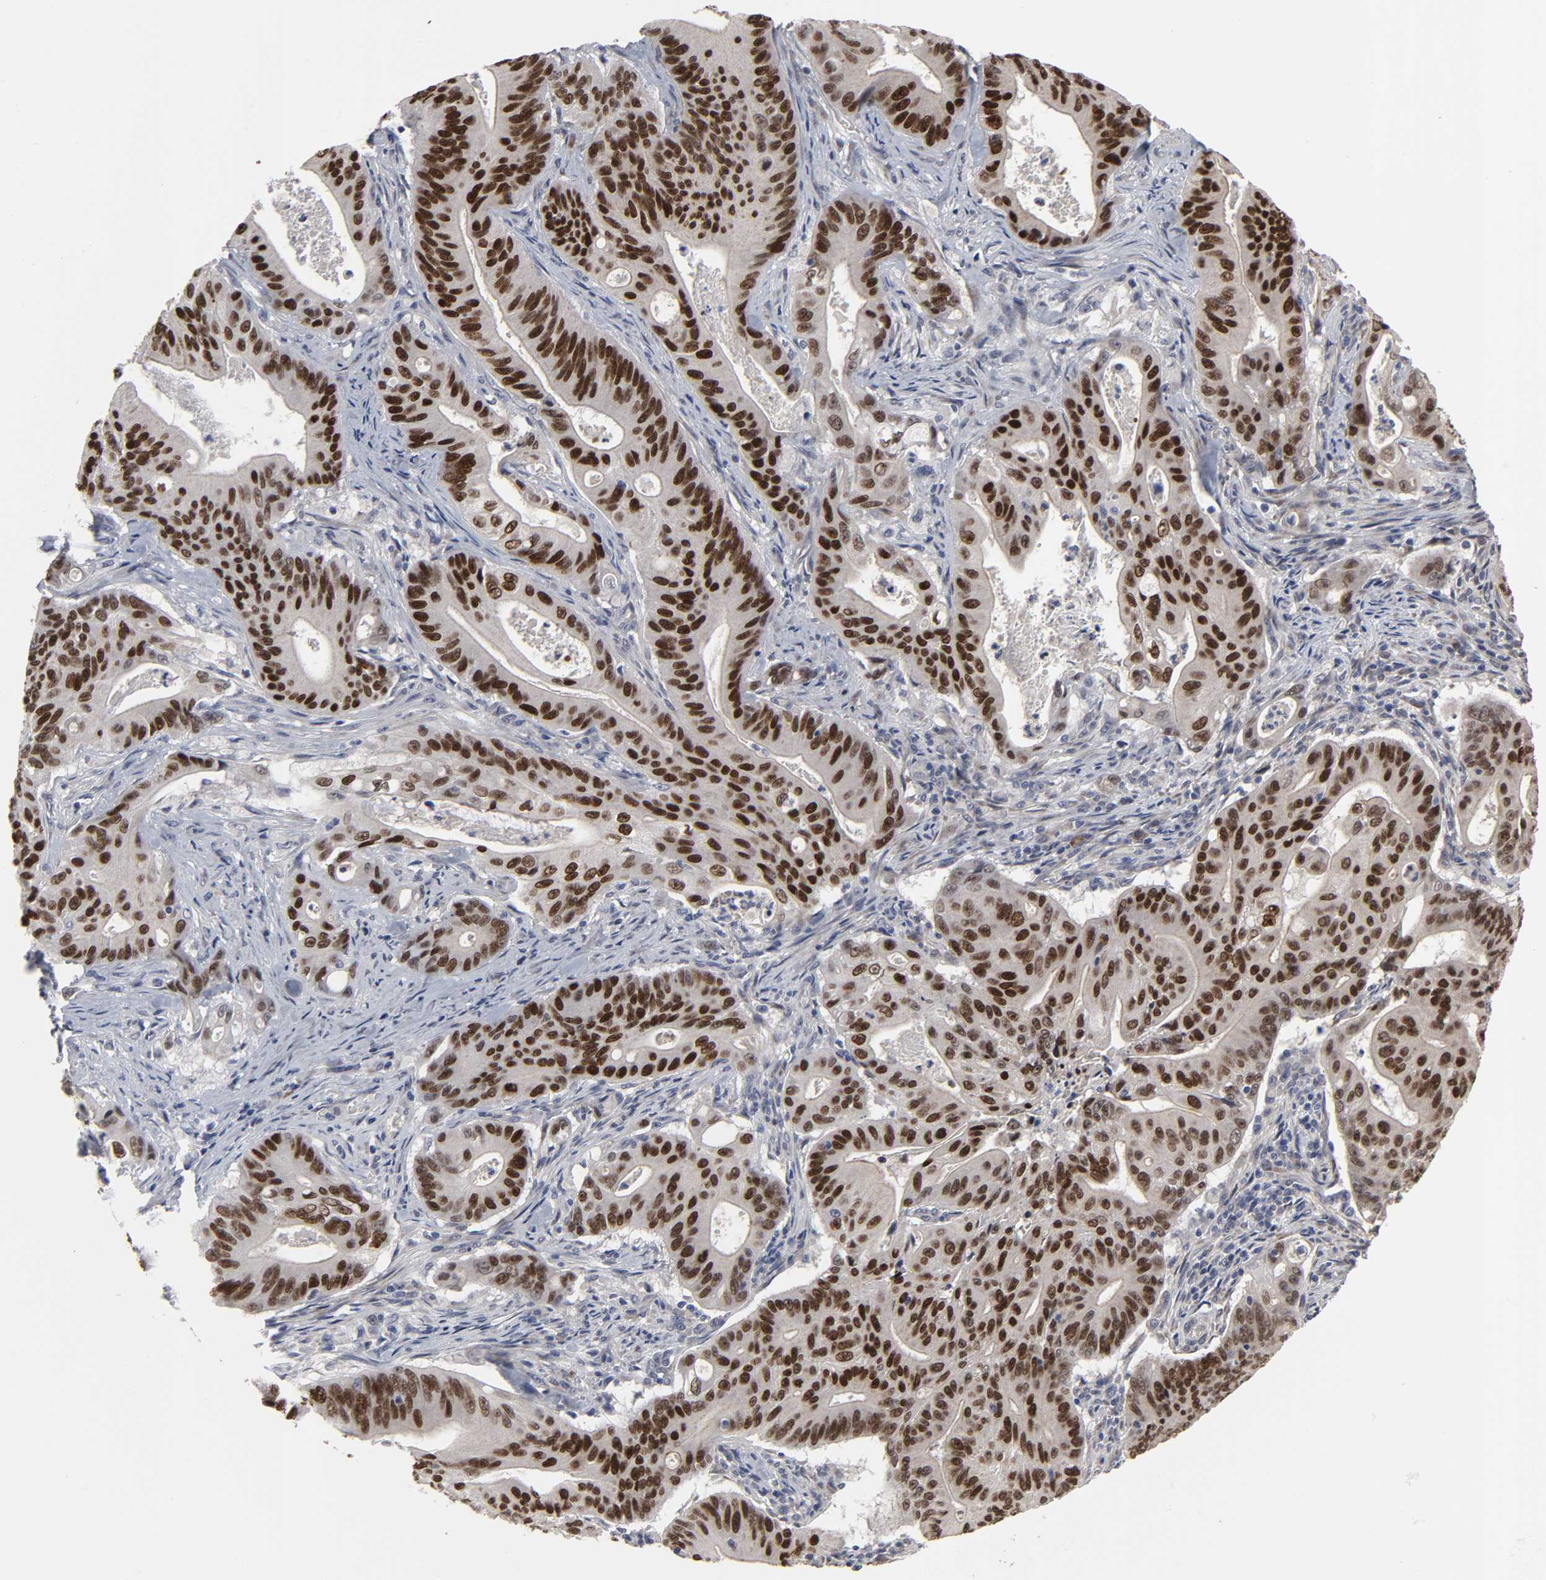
{"staining": {"intensity": "strong", "quantity": ">75%", "location": "nuclear"}, "tissue": "pancreatic cancer", "cell_type": "Tumor cells", "image_type": "cancer", "snomed": [{"axis": "morphology", "description": "Normal tissue, NOS"}, {"axis": "topography", "description": "Lymph node"}], "caption": "Pancreatic cancer was stained to show a protein in brown. There is high levels of strong nuclear positivity in approximately >75% of tumor cells.", "gene": "HNF4A", "patient": {"sex": "male", "age": 62}}